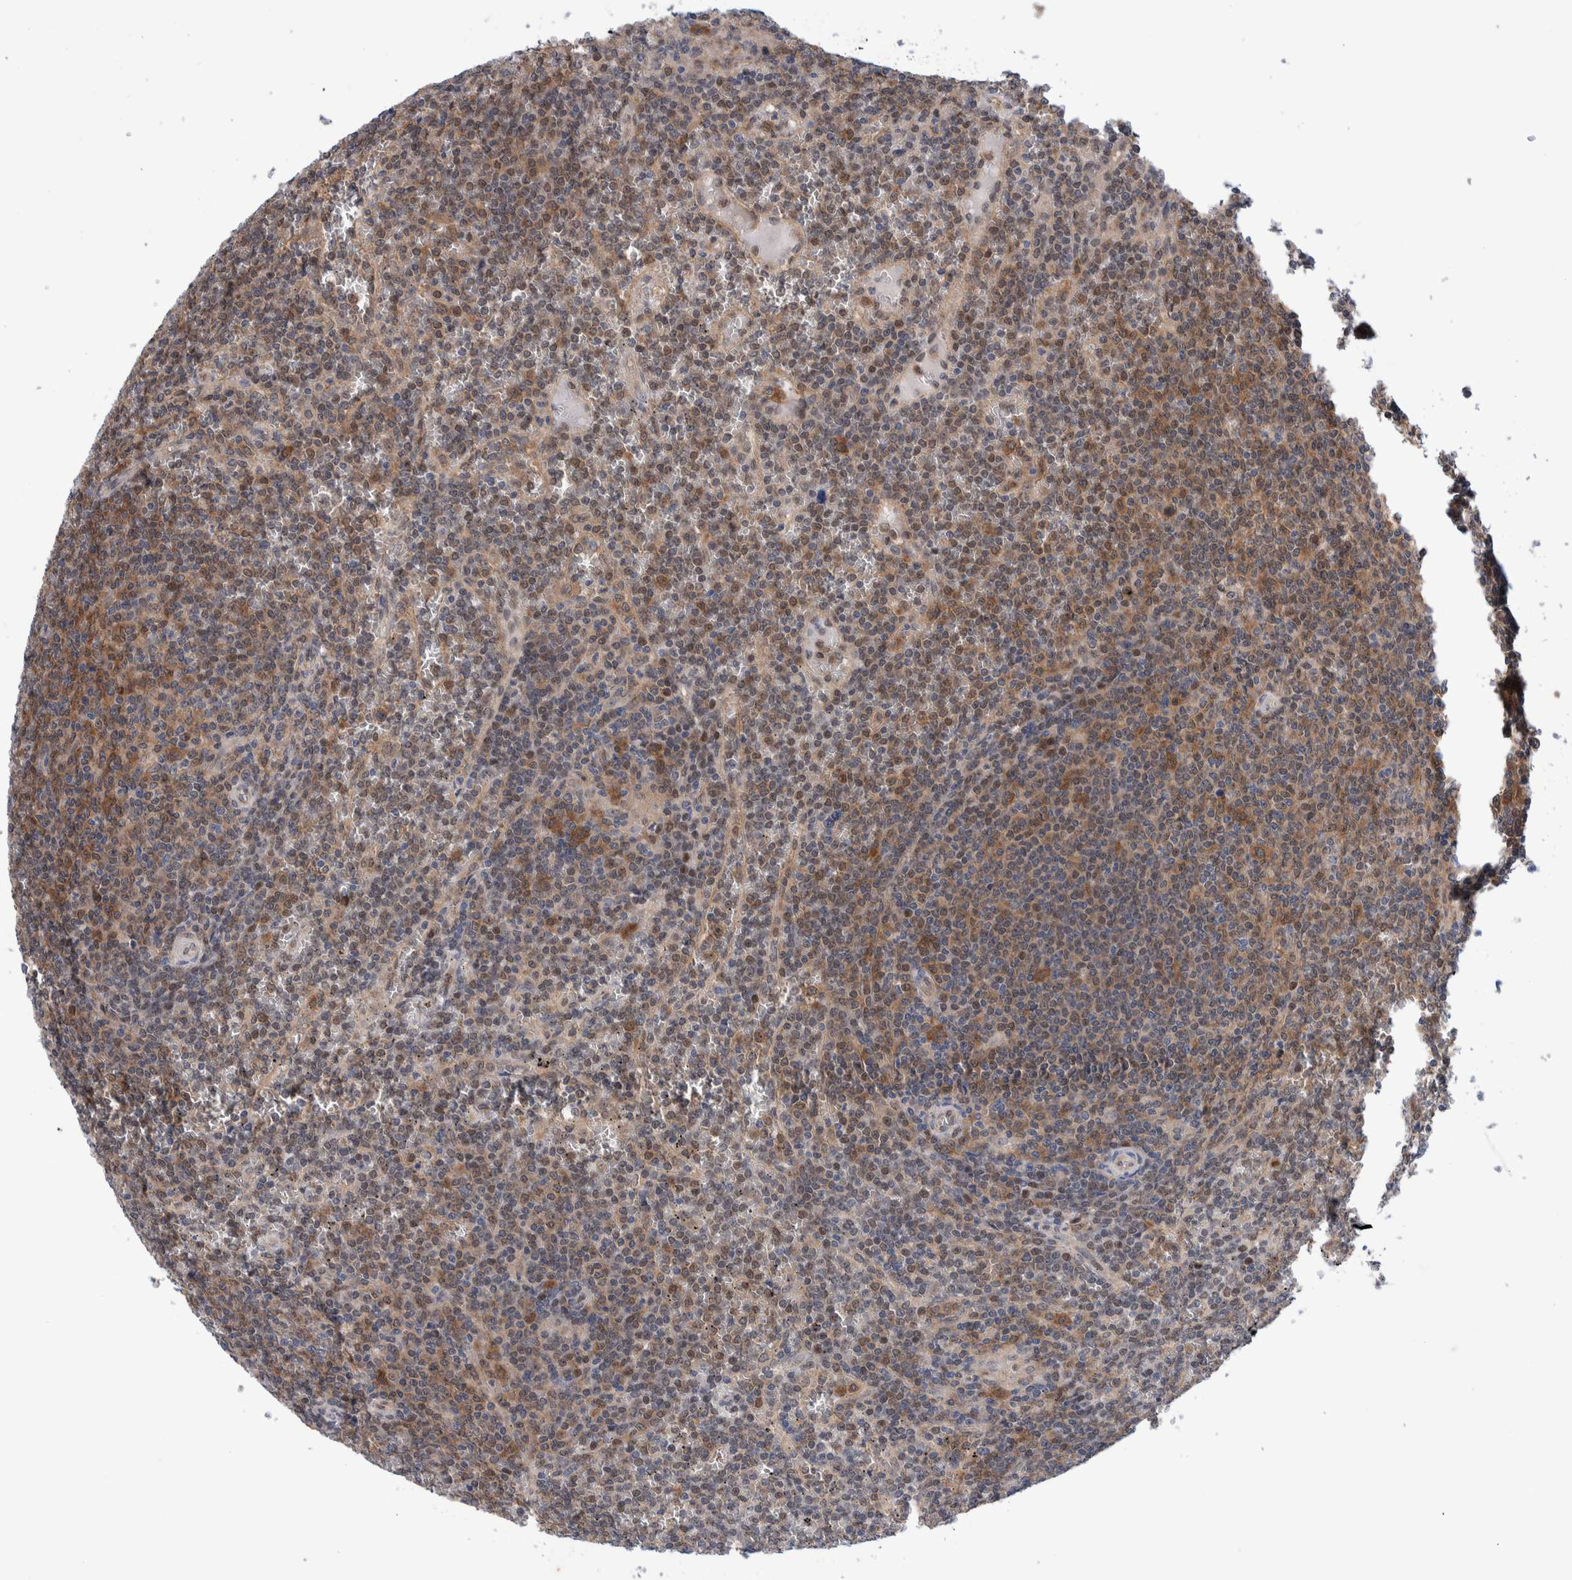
{"staining": {"intensity": "moderate", "quantity": ">75%", "location": "cytoplasmic/membranous"}, "tissue": "lymphoma", "cell_type": "Tumor cells", "image_type": "cancer", "snomed": [{"axis": "morphology", "description": "Malignant lymphoma, non-Hodgkin's type, Low grade"}, {"axis": "topography", "description": "Spleen"}], "caption": "Tumor cells display moderate cytoplasmic/membranous staining in about >75% of cells in malignant lymphoma, non-Hodgkin's type (low-grade). (Brightfield microscopy of DAB IHC at high magnification).", "gene": "PFAS", "patient": {"sex": "female", "age": 19}}